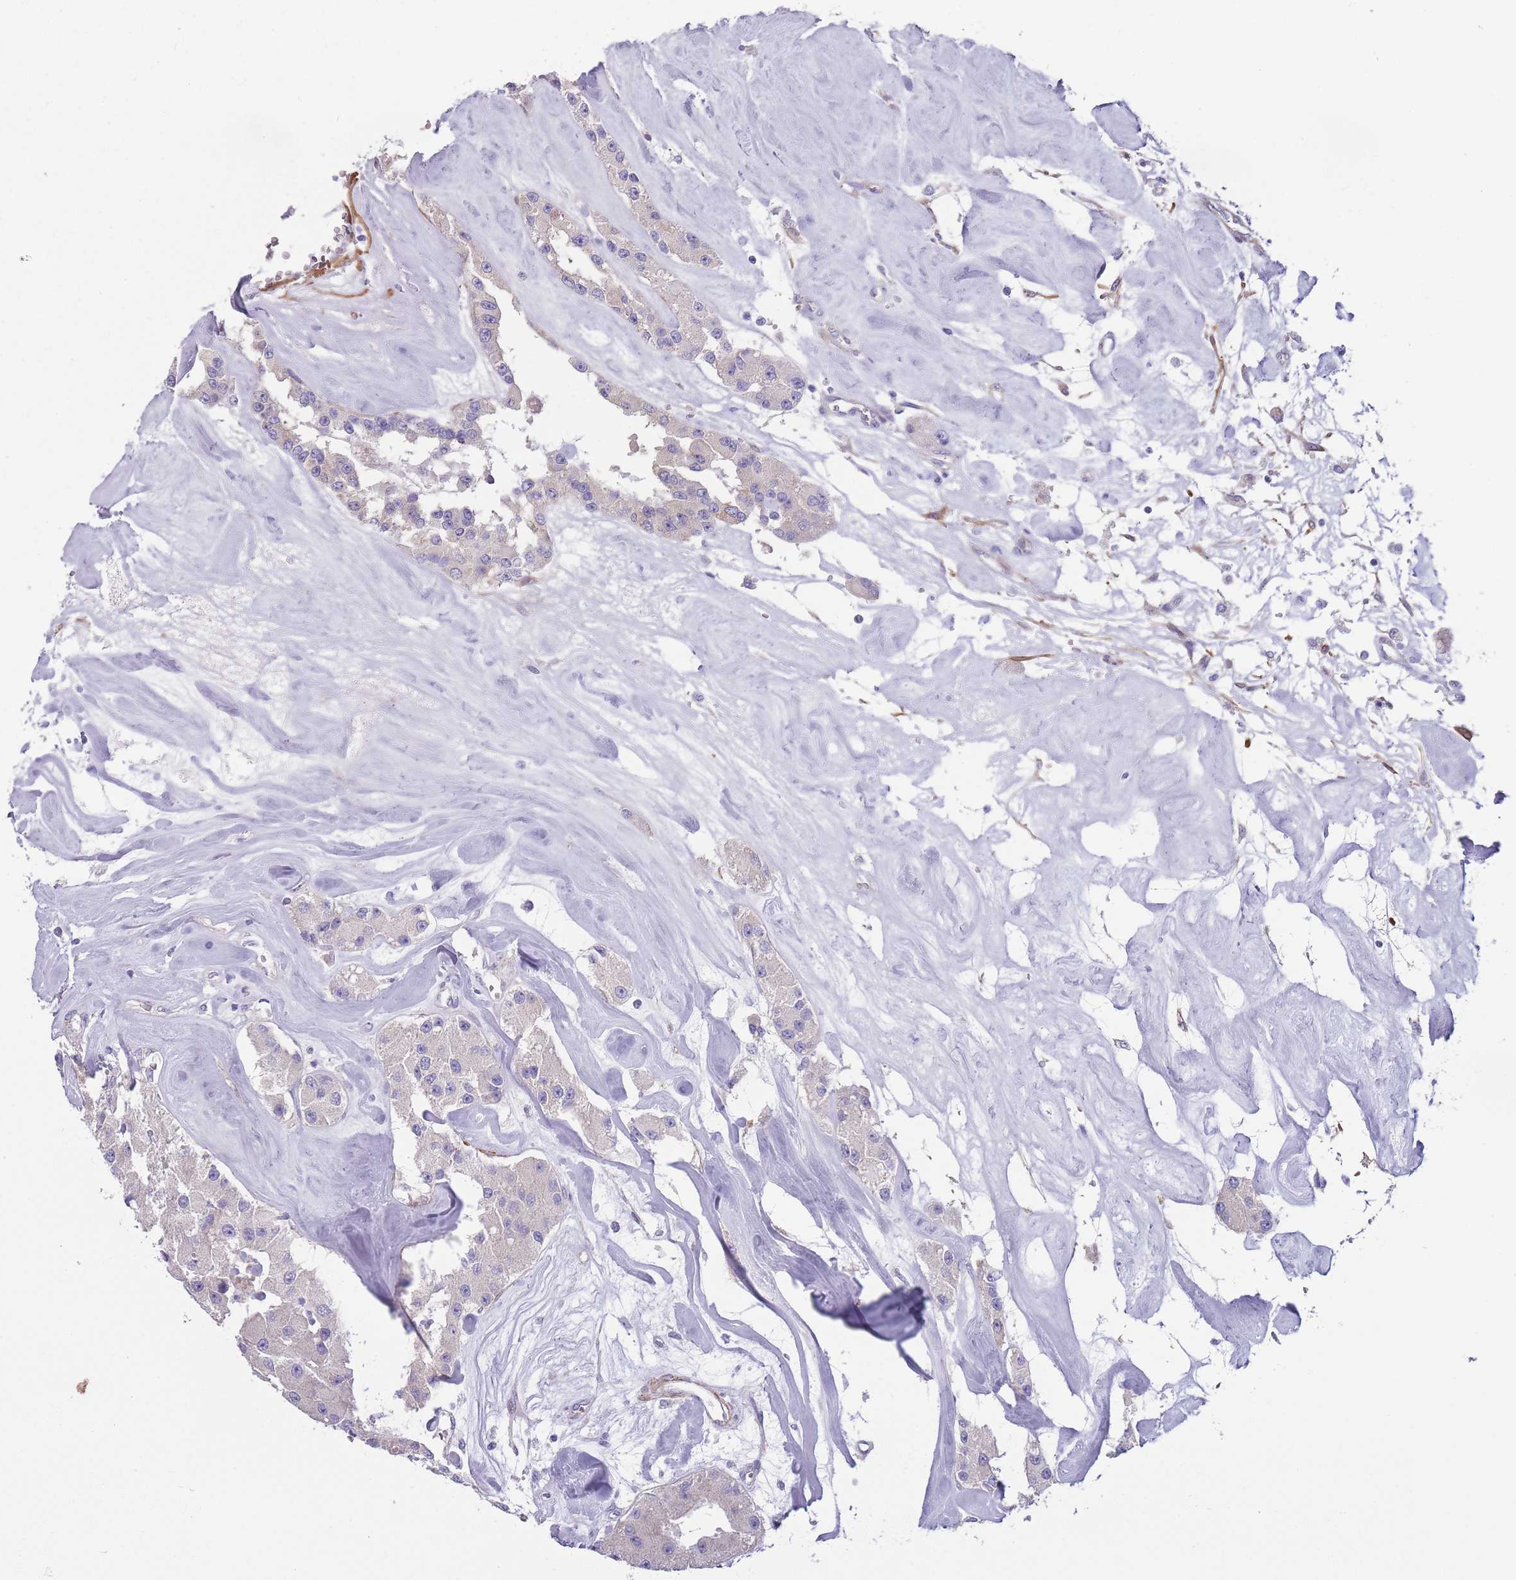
{"staining": {"intensity": "negative", "quantity": "none", "location": "none"}, "tissue": "carcinoid", "cell_type": "Tumor cells", "image_type": "cancer", "snomed": [{"axis": "morphology", "description": "Carcinoid, malignant, NOS"}, {"axis": "topography", "description": "Pancreas"}], "caption": "Image shows no significant protein staining in tumor cells of malignant carcinoid.", "gene": "FAM124A", "patient": {"sex": "male", "age": 41}}